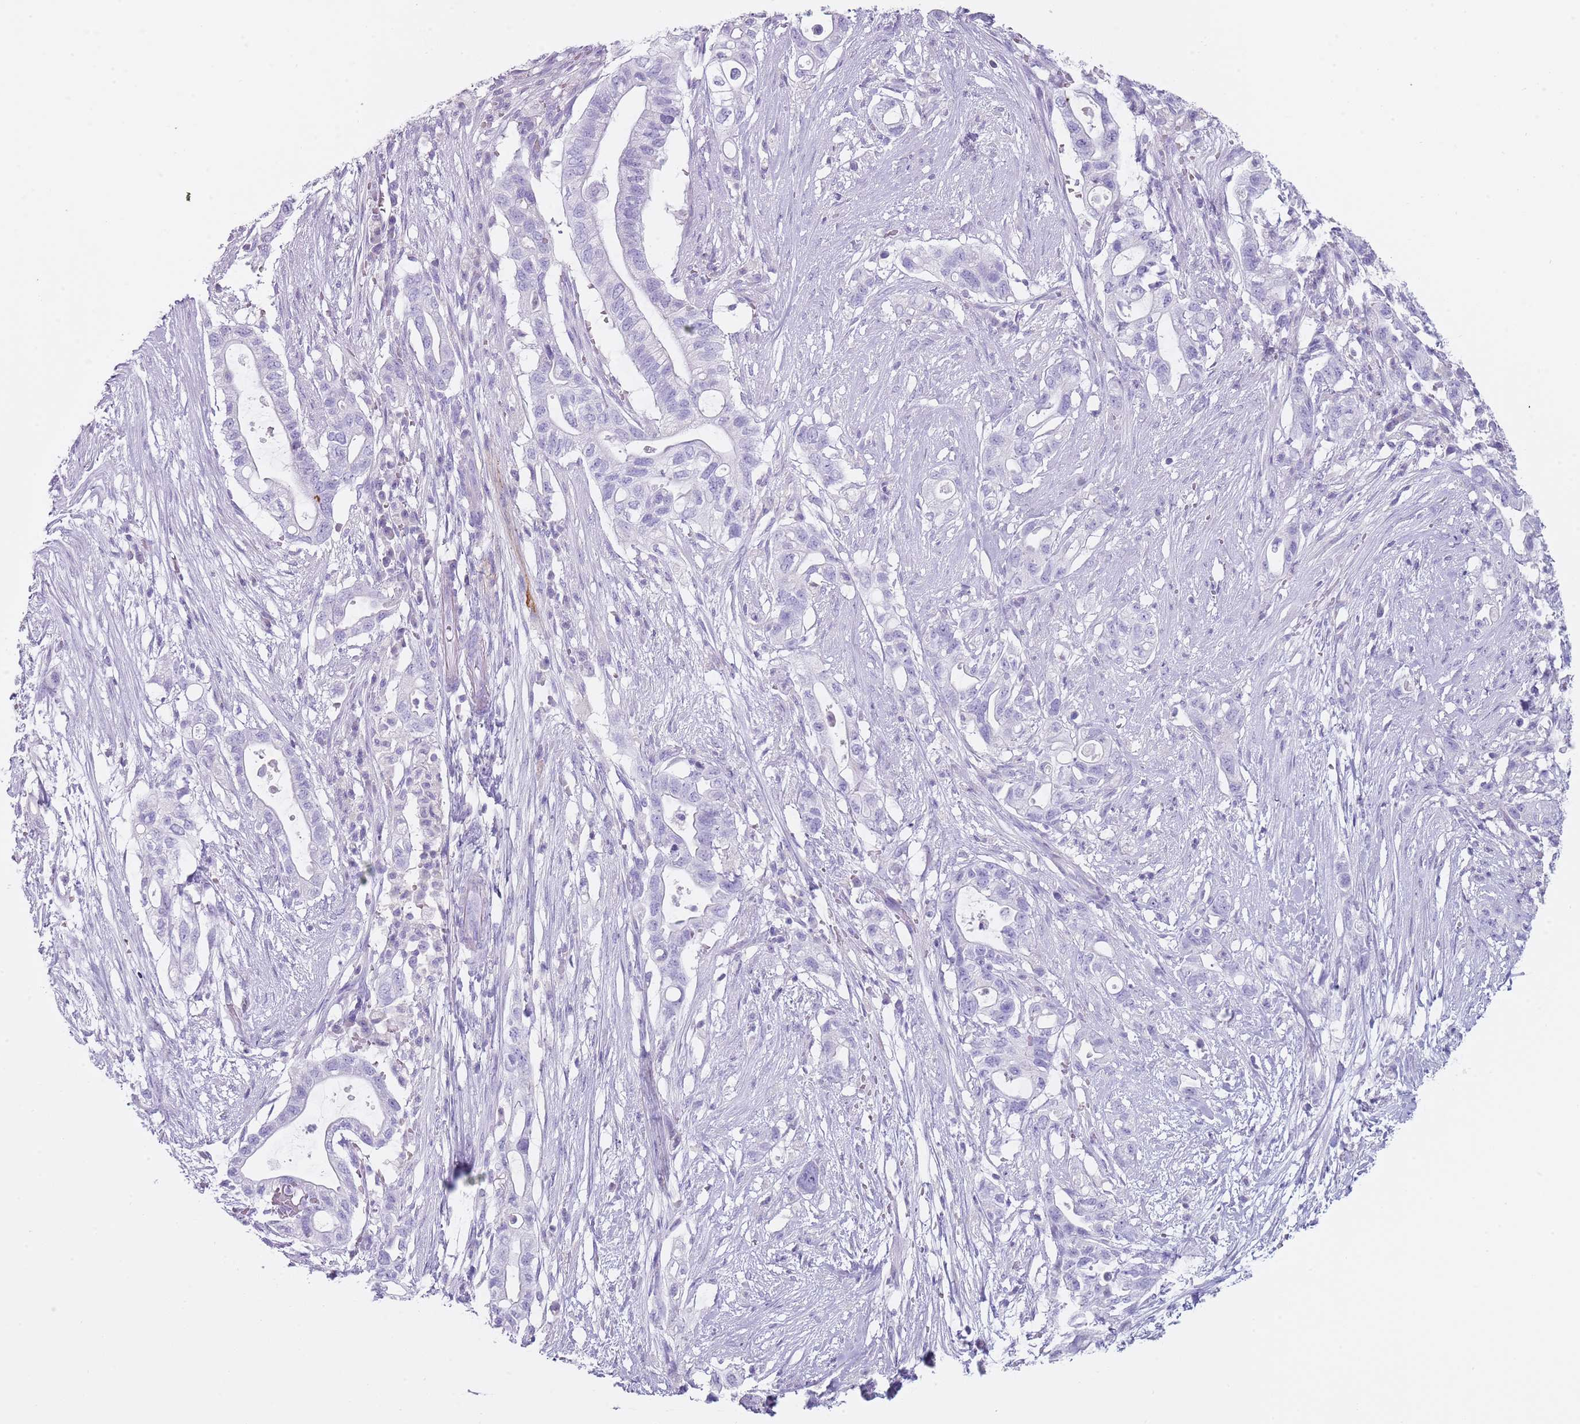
{"staining": {"intensity": "negative", "quantity": "none", "location": "none"}, "tissue": "pancreatic cancer", "cell_type": "Tumor cells", "image_type": "cancer", "snomed": [{"axis": "morphology", "description": "Adenocarcinoma, NOS"}, {"axis": "topography", "description": "Pancreas"}], "caption": "Tumor cells show no significant staining in adenocarcinoma (pancreatic).", "gene": "NBPF20", "patient": {"sex": "female", "age": 72}}